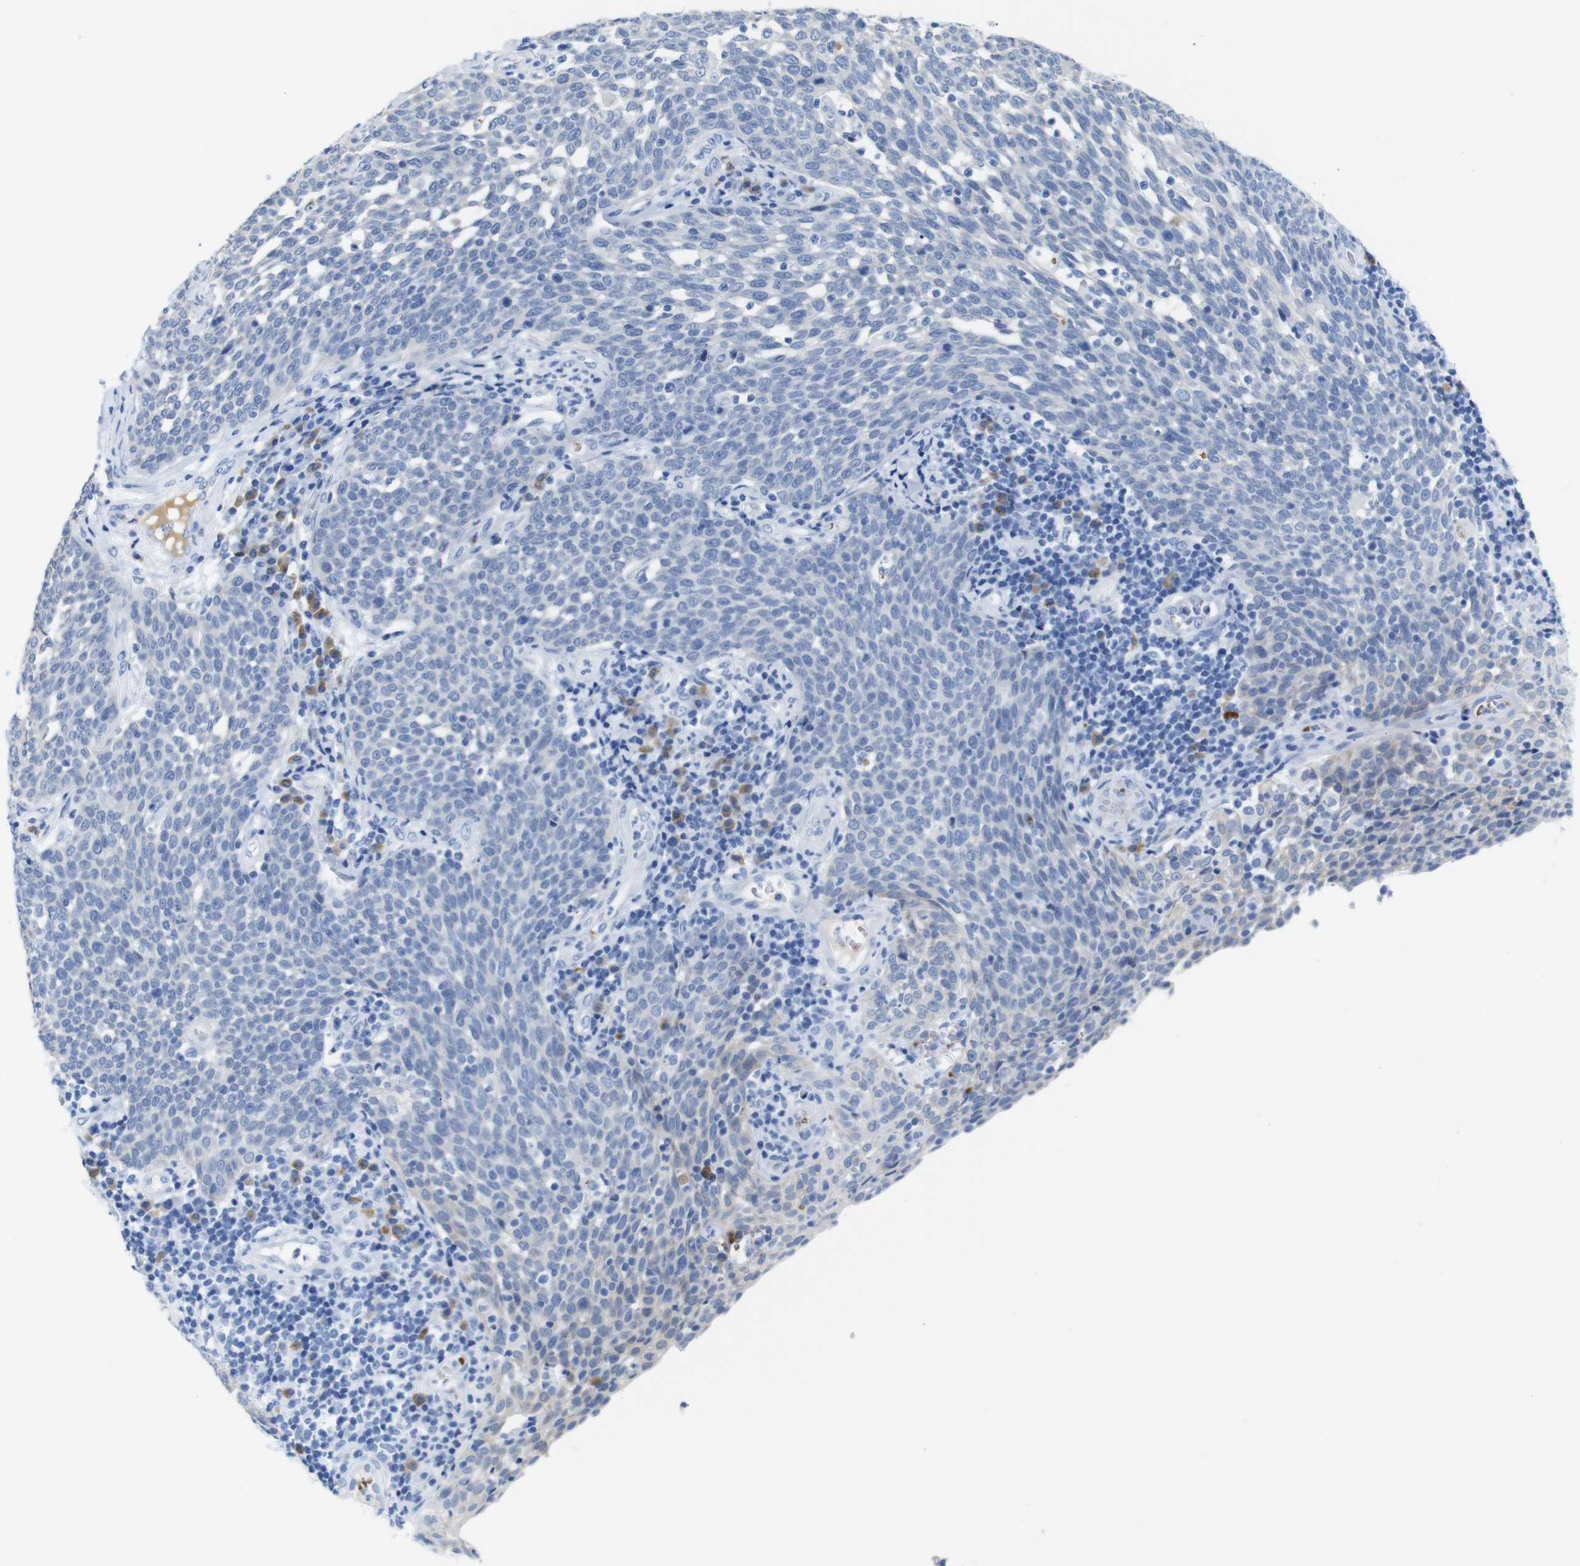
{"staining": {"intensity": "negative", "quantity": "none", "location": "none"}, "tissue": "cervical cancer", "cell_type": "Tumor cells", "image_type": "cancer", "snomed": [{"axis": "morphology", "description": "Squamous cell carcinoma, NOS"}, {"axis": "topography", "description": "Cervix"}], "caption": "Histopathology image shows no significant protein positivity in tumor cells of cervical squamous cell carcinoma. The staining is performed using DAB brown chromogen with nuclei counter-stained in using hematoxylin.", "gene": "ERVMER34-1", "patient": {"sex": "female", "age": 34}}